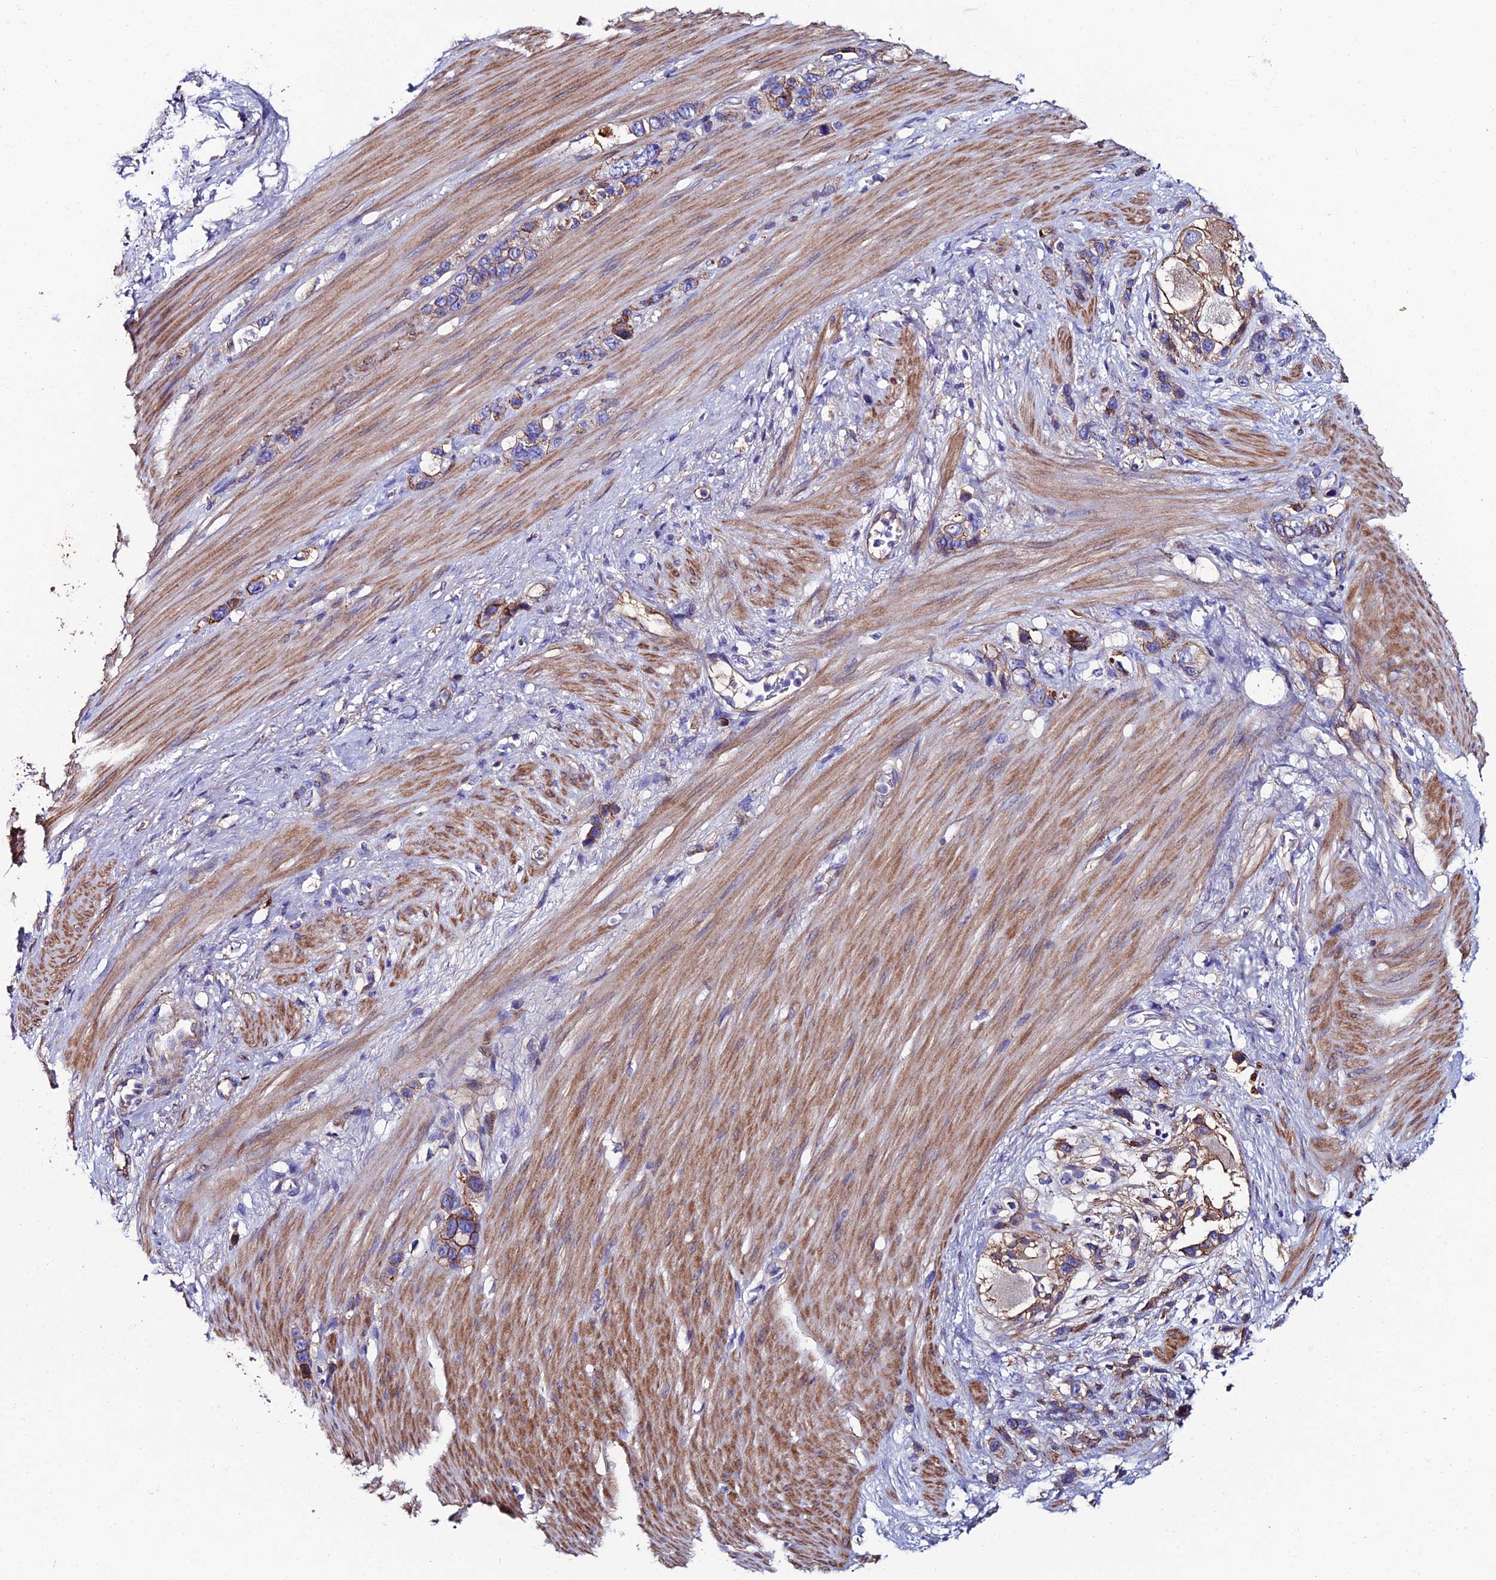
{"staining": {"intensity": "moderate", "quantity": "<25%", "location": "cytoplasmic/membranous"}, "tissue": "stomach cancer", "cell_type": "Tumor cells", "image_type": "cancer", "snomed": [{"axis": "morphology", "description": "Adenocarcinoma, NOS"}, {"axis": "morphology", "description": "Adenocarcinoma, High grade"}, {"axis": "topography", "description": "Stomach, upper"}, {"axis": "topography", "description": "Stomach, lower"}], "caption": "Immunohistochemistry (IHC) photomicrograph of neoplastic tissue: human stomach cancer (adenocarcinoma) stained using immunohistochemistry (IHC) shows low levels of moderate protein expression localized specifically in the cytoplasmic/membranous of tumor cells, appearing as a cytoplasmic/membranous brown color.", "gene": "C6", "patient": {"sex": "female", "age": 65}}